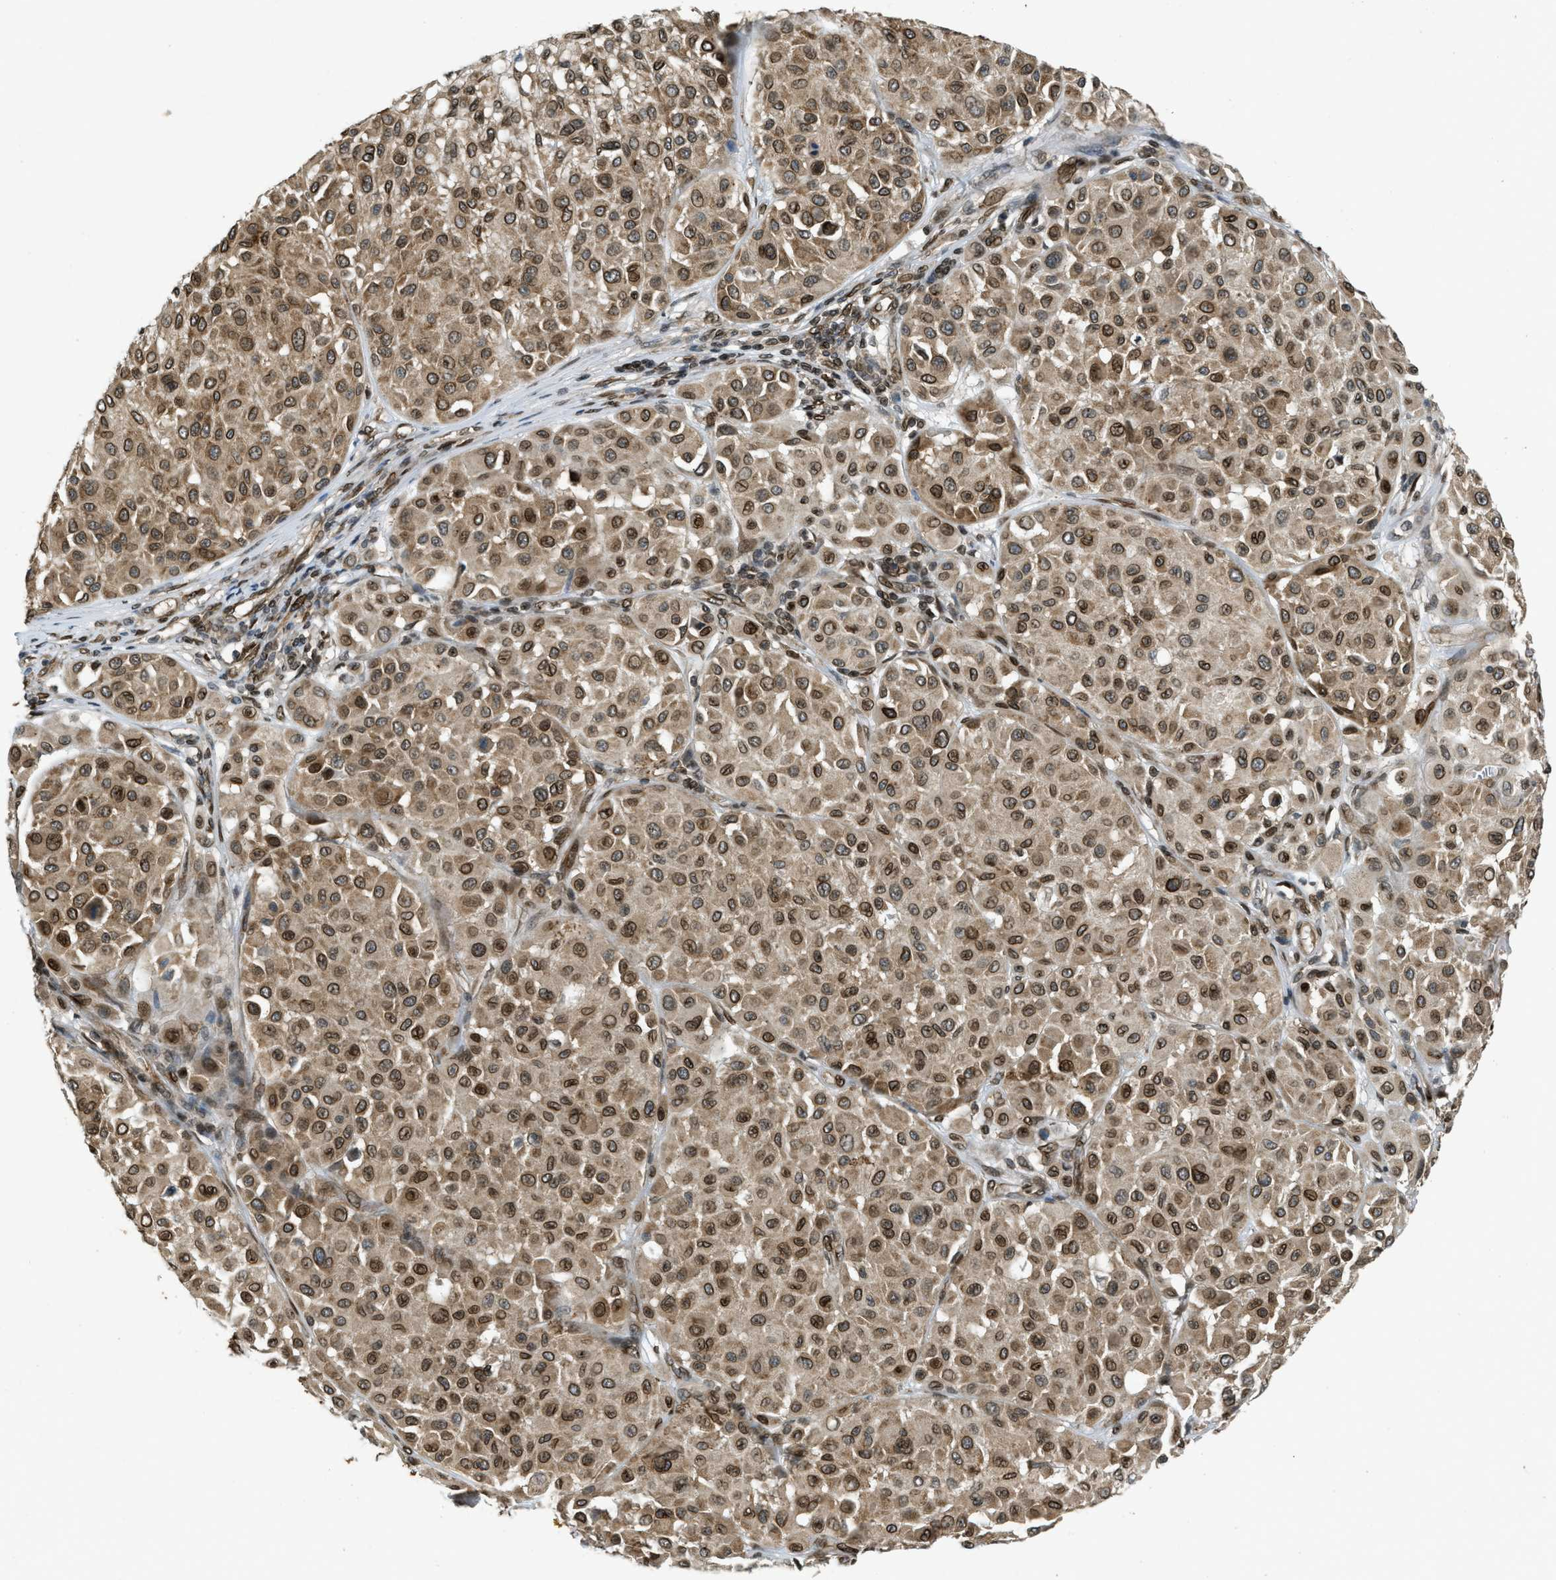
{"staining": {"intensity": "moderate", "quantity": ">75%", "location": "cytoplasmic/membranous,nuclear"}, "tissue": "melanoma", "cell_type": "Tumor cells", "image_type": "cancer", "snomed": [{"axis": "morphology", "description": "Malignant melanoma, Metastatic site"}, {"axis": "topography", "description": "Soft tissue"}], "caption": "The image reveals staining of malignant melanoma (metastatic site), revealing moderate cytoplasmic/membranous and nuclear protein staining (brown color) within tumor cells.", "gene": "SYNE1", "patient": {"sex": "male", "age": 41}}